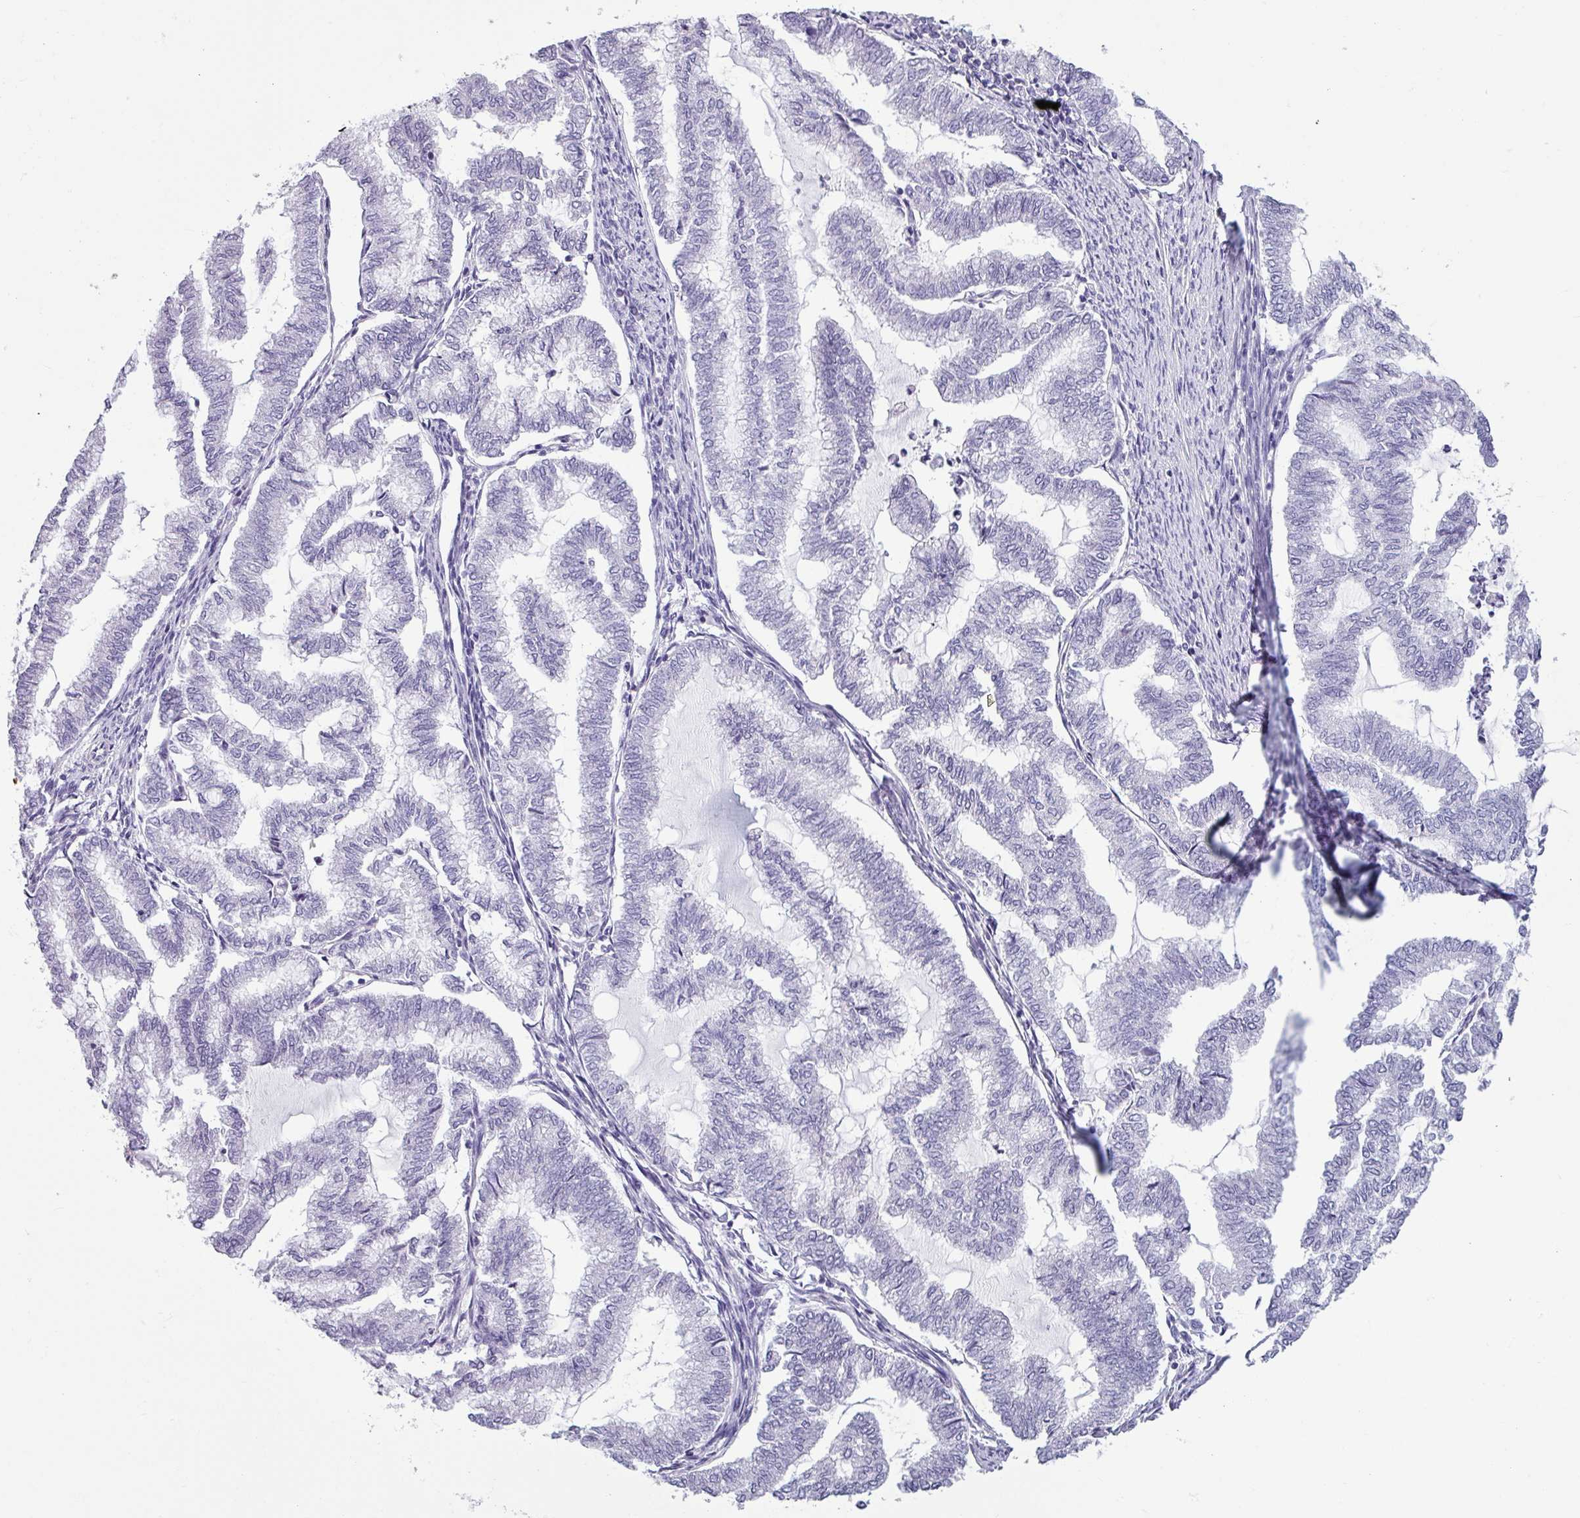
{"staining": {"intensity": "negative", "quantity": "none", "location": "none"}, "tissue": "endometrial cancer", "cell_type": "Tumor cells", "image_type": "cancer", "snomed": [{"axis": "morphology", "description": "Adenocarcinoma, NOS"}, {"axis": "topography", "description": "Endometrium"}], "caption": "The photomicrograph demonstrates no significant staining in tumor cells of endometrial adenocarcinoma.", "gene": "SRGAP1", "patient": {"sex": "female", "age": 79}}